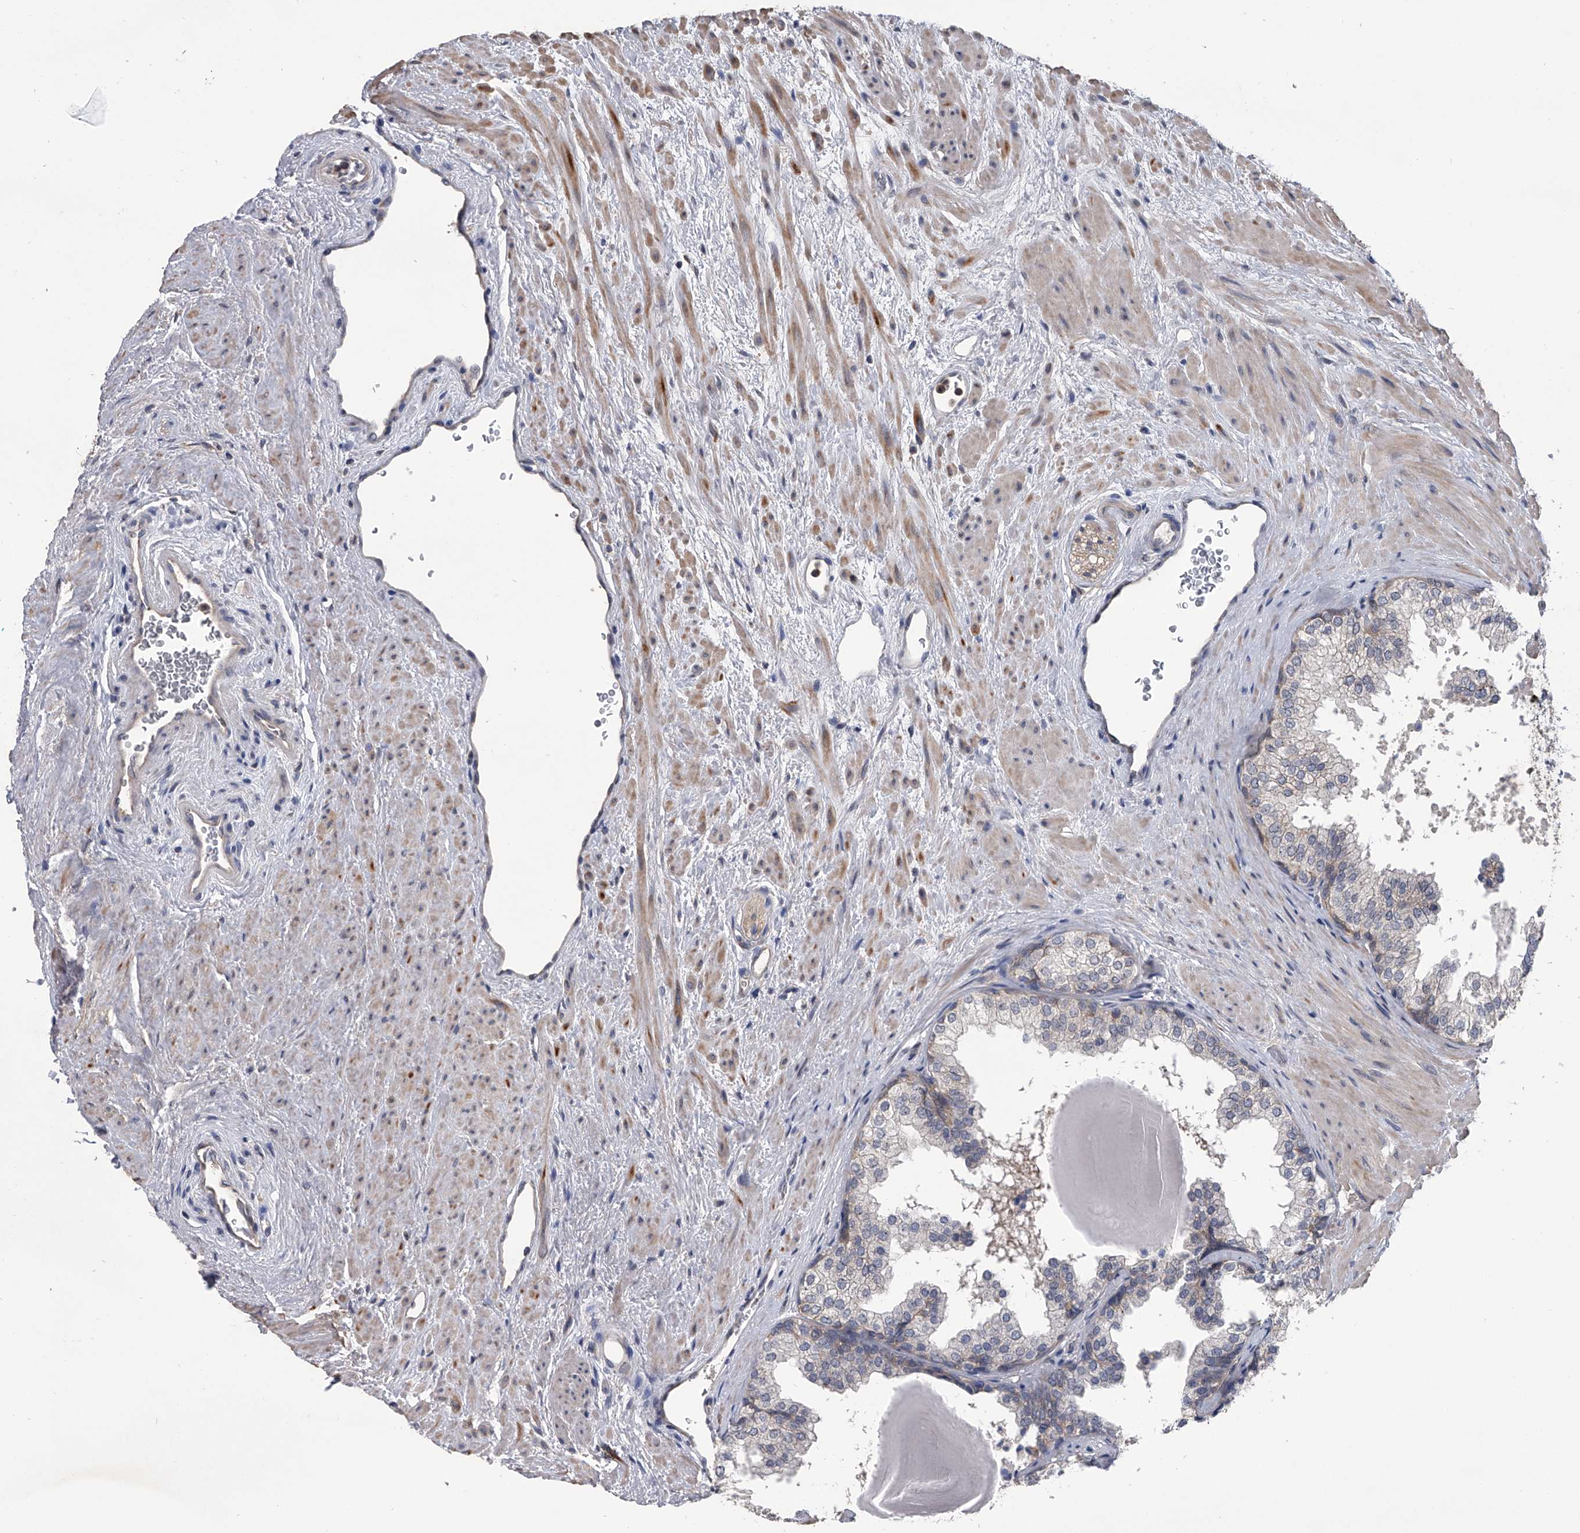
{"staining": {"intensity": "negative", "quantity": "none", "location": "none"}, "tissue": "prostate", "cell_type": "Glandular cells", "image_type": "normal", "snomed": [{"axis": "morphology", "description": "Normal tissue, NOS"}, {"axis": "topography", "description": "Prostate"}], "caption": "Prostate was stained to show a protein in brown. There is no significant expression in glandular cells. (Immunohistochemistry (ihc), brightfield microscopy, high magnification).", "gene": "MAP4K3", "patient": {"sex": "male", "age": 48}}